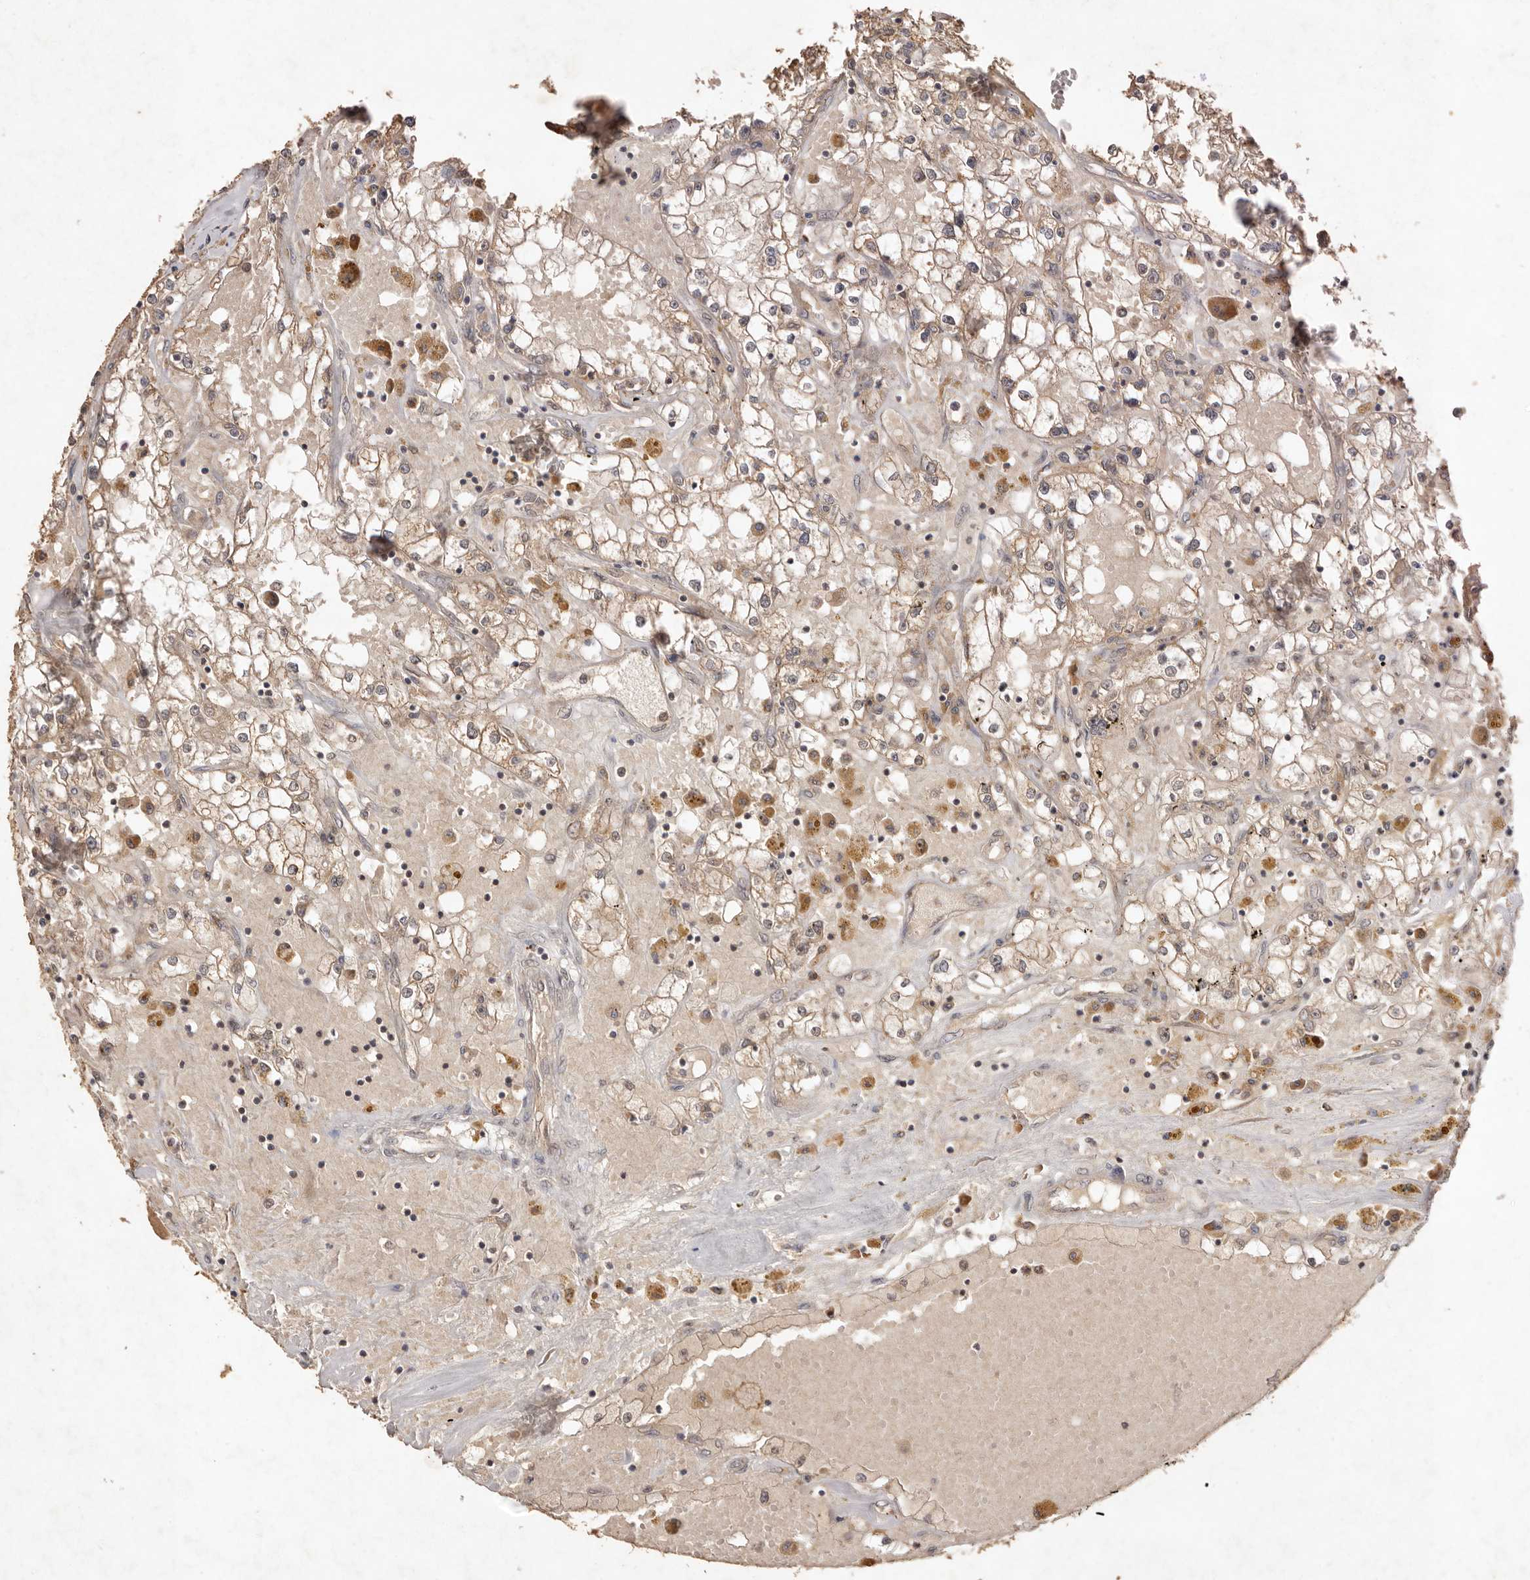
{"staining": {"intensity": "weak", "quantity": ">75%", "location": "cytoplasmic/membranous"}, "tissue": "renal cancer", "cell_type": "Tumor cells", "image_type": "cancer", "snomed": [{"axis": "morphology", "description": "Adenocarcinoma, NOS"}, {"axis": "topography", "description": "Kidney"}], "caption": "This image exhibits IHC staining of renal cancer (adenocarcinoma), with low weak cytoplasmic/membranous expression in approximately >75% of tumor cells.", "gene": "TARS2", "patient": {"sex": "male", "age": 56}}